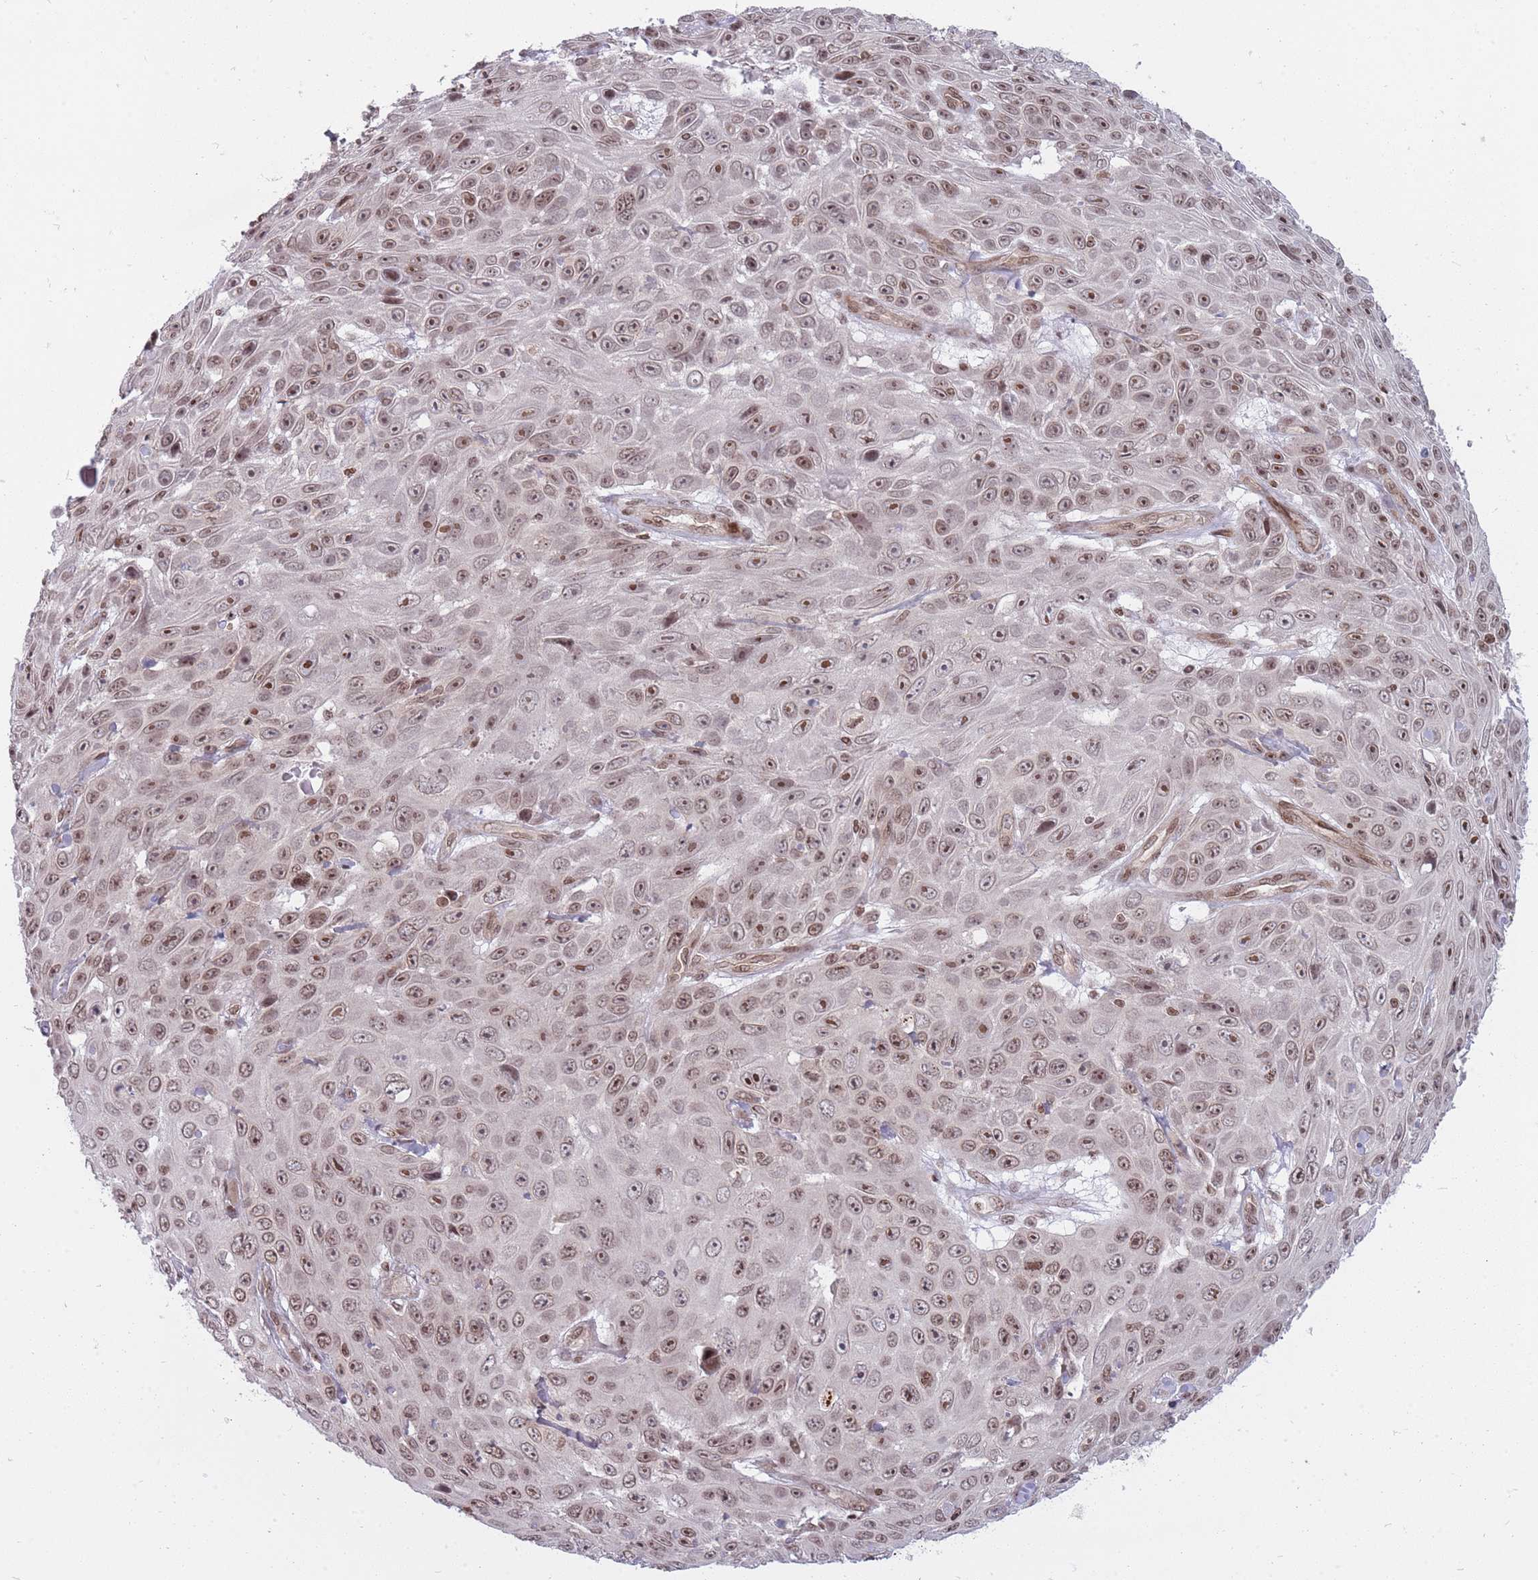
{"staining": {"intensity": "moderate", "quantity": "25%-75%", "location": "nuclear"}, "tissue": "skin cancer", "cell_type": "Tumor cells", "image_type": "cancer", "snomed": [{"axis": "morphology", "description": "Squamous cell carcinoma, NOS"}, {"axis": "topography", "description": "Skin"}], "caption": "Protein positivity by immunohistochemistry (IHC) displays moderate nuclear positivity in about 25%-75% of tumor cells in squamous cell carcinoma (skin).", "gene": "TMC6", "patient": {"sex": "male", "age": 82}}